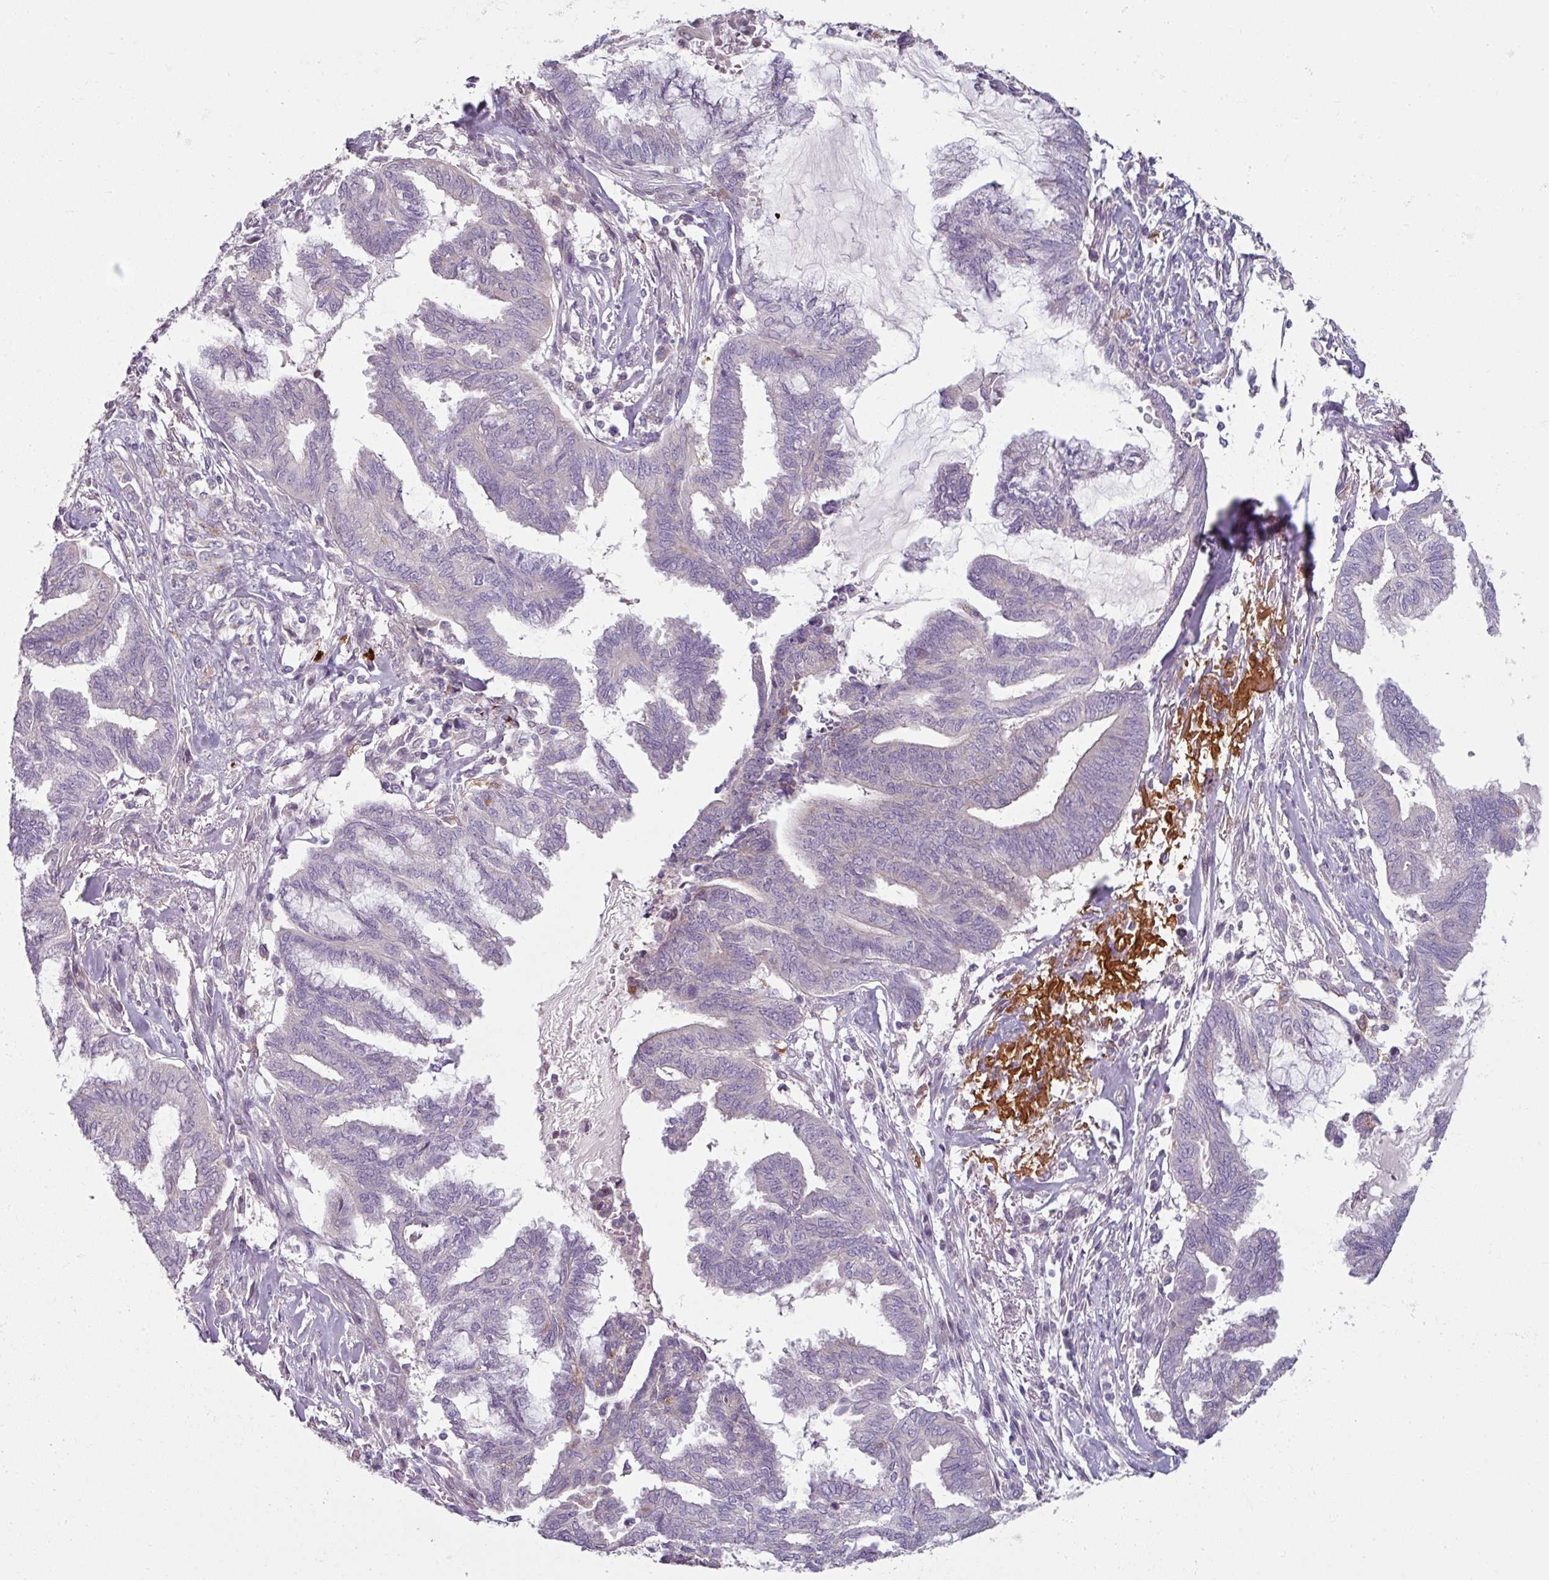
{"staining": {"intensity": "negative", "quantity": "none", "location": "none"}, "tissue": "endometrial cancer", "cell_type": "Tumor cells", "image_type": "cancer", "snomed": [{"axis": "morphology", "description": "Adenocarcinoma, NOS"}, {"axis": "topography", "description": "Endometrium"}], "caption": "There is no significant staining in tumor cells of endometrial cancer (adenocarcinoma).", "gene": "MTMR14", "patient": {"sex": "female", "age": 86}}